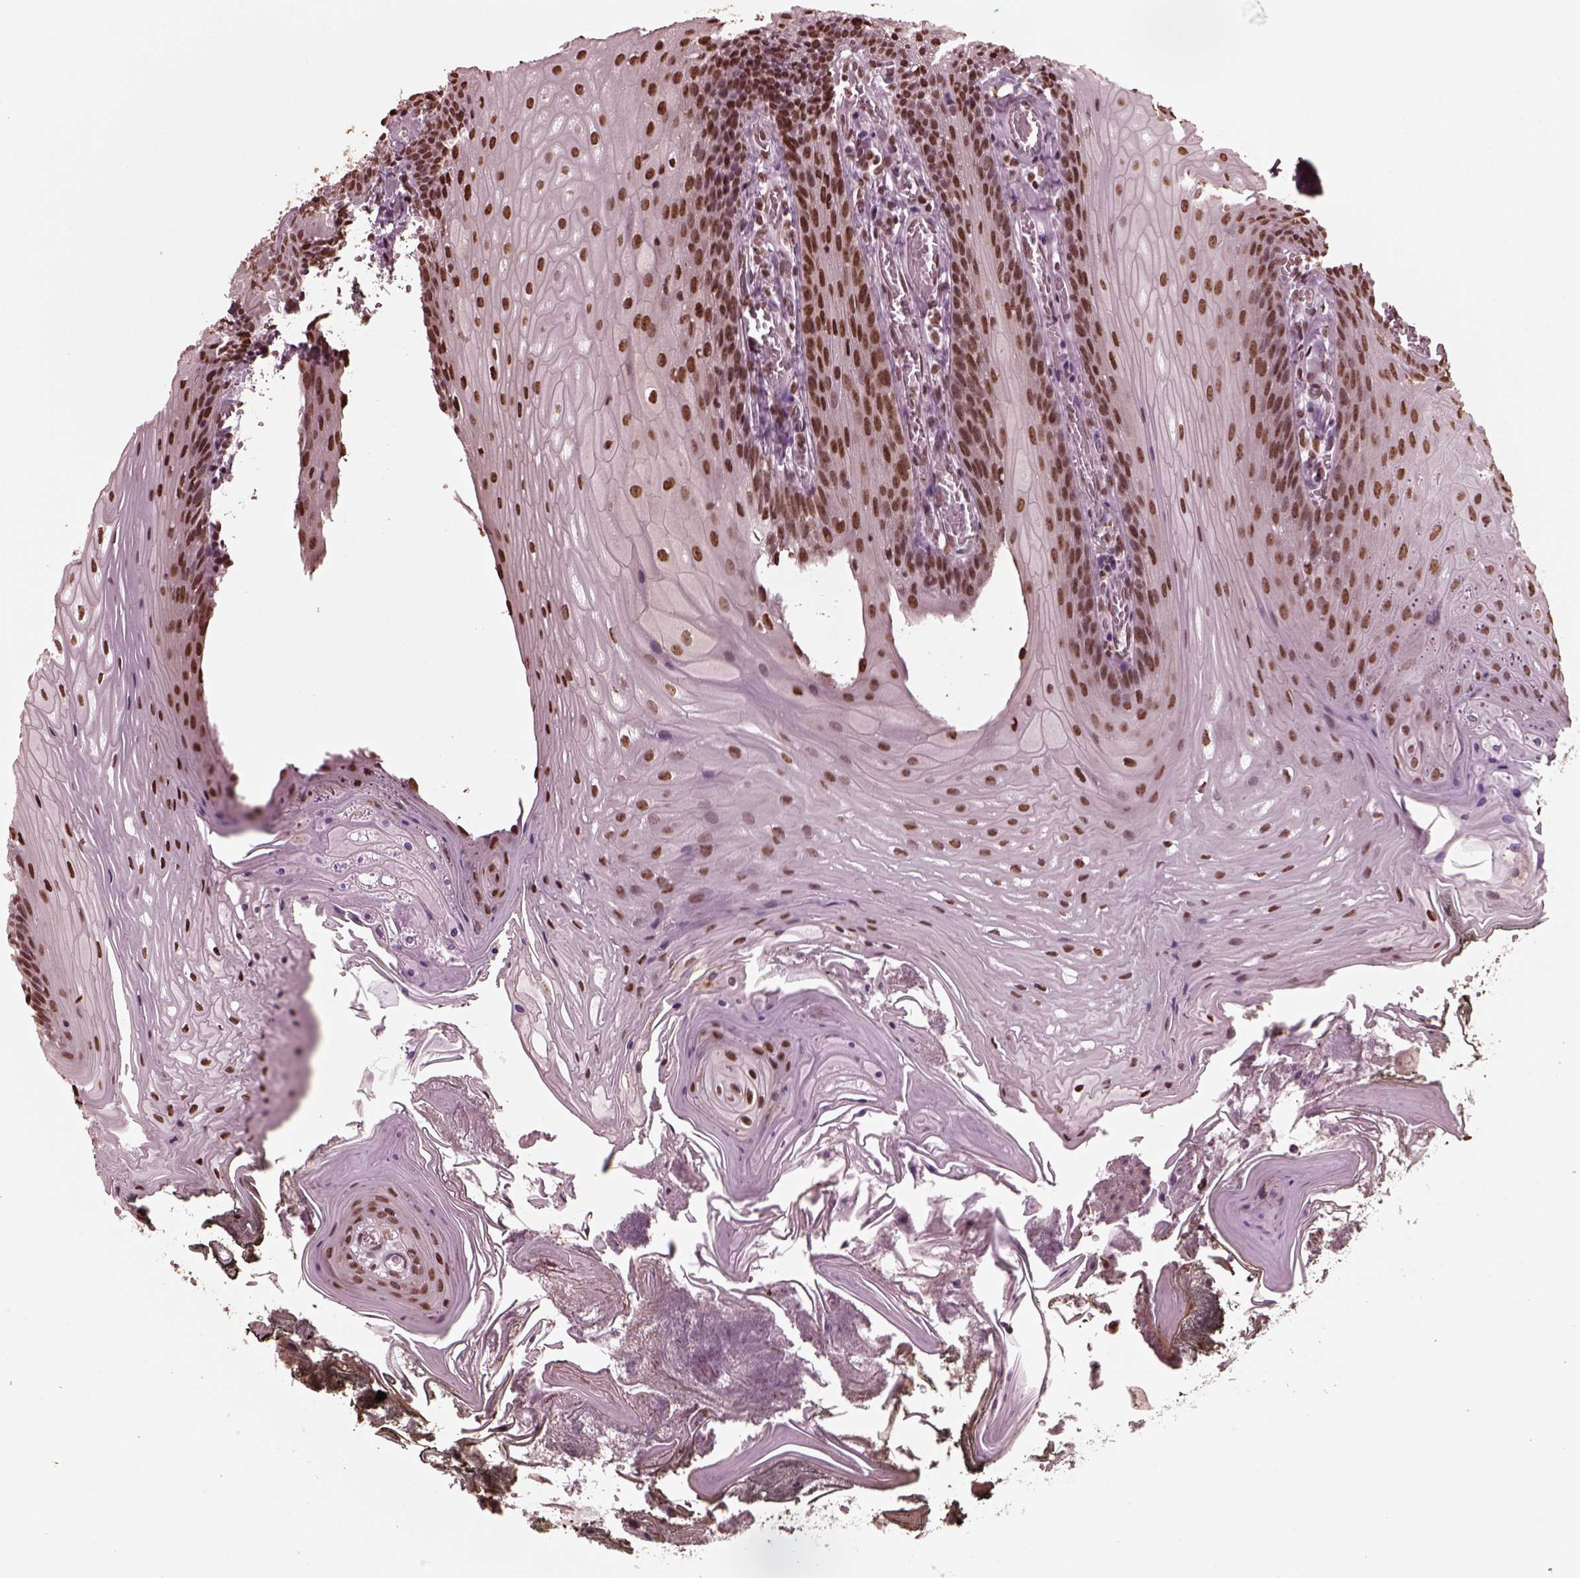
{"staining": {"intensity": "strong", "quantity": ">75%", "location": "nuclear"}, "tissue": "oral mucosa", "cell_type": "Squamous epithelial cells", "image_type": "normal", "snomed": [{"axis": "morphology", "description": "Normal tissue, NOS"}, {"axis": "topography", "description": "Oral tissue"}], "caption": "Immunohistochemical staining of normal human oral mucosa demonstrates >75% levels of strong nuclear protein positivity in approximately >75% of squamous epithelial cells. The staining was performed using DAB to visualize the protein expression in brown, while the nuclei were stained in blue with hematoxylin (Magnification: 20x).", "gene": "NSD1", "patient": {"sex": "male", "age": 9}}